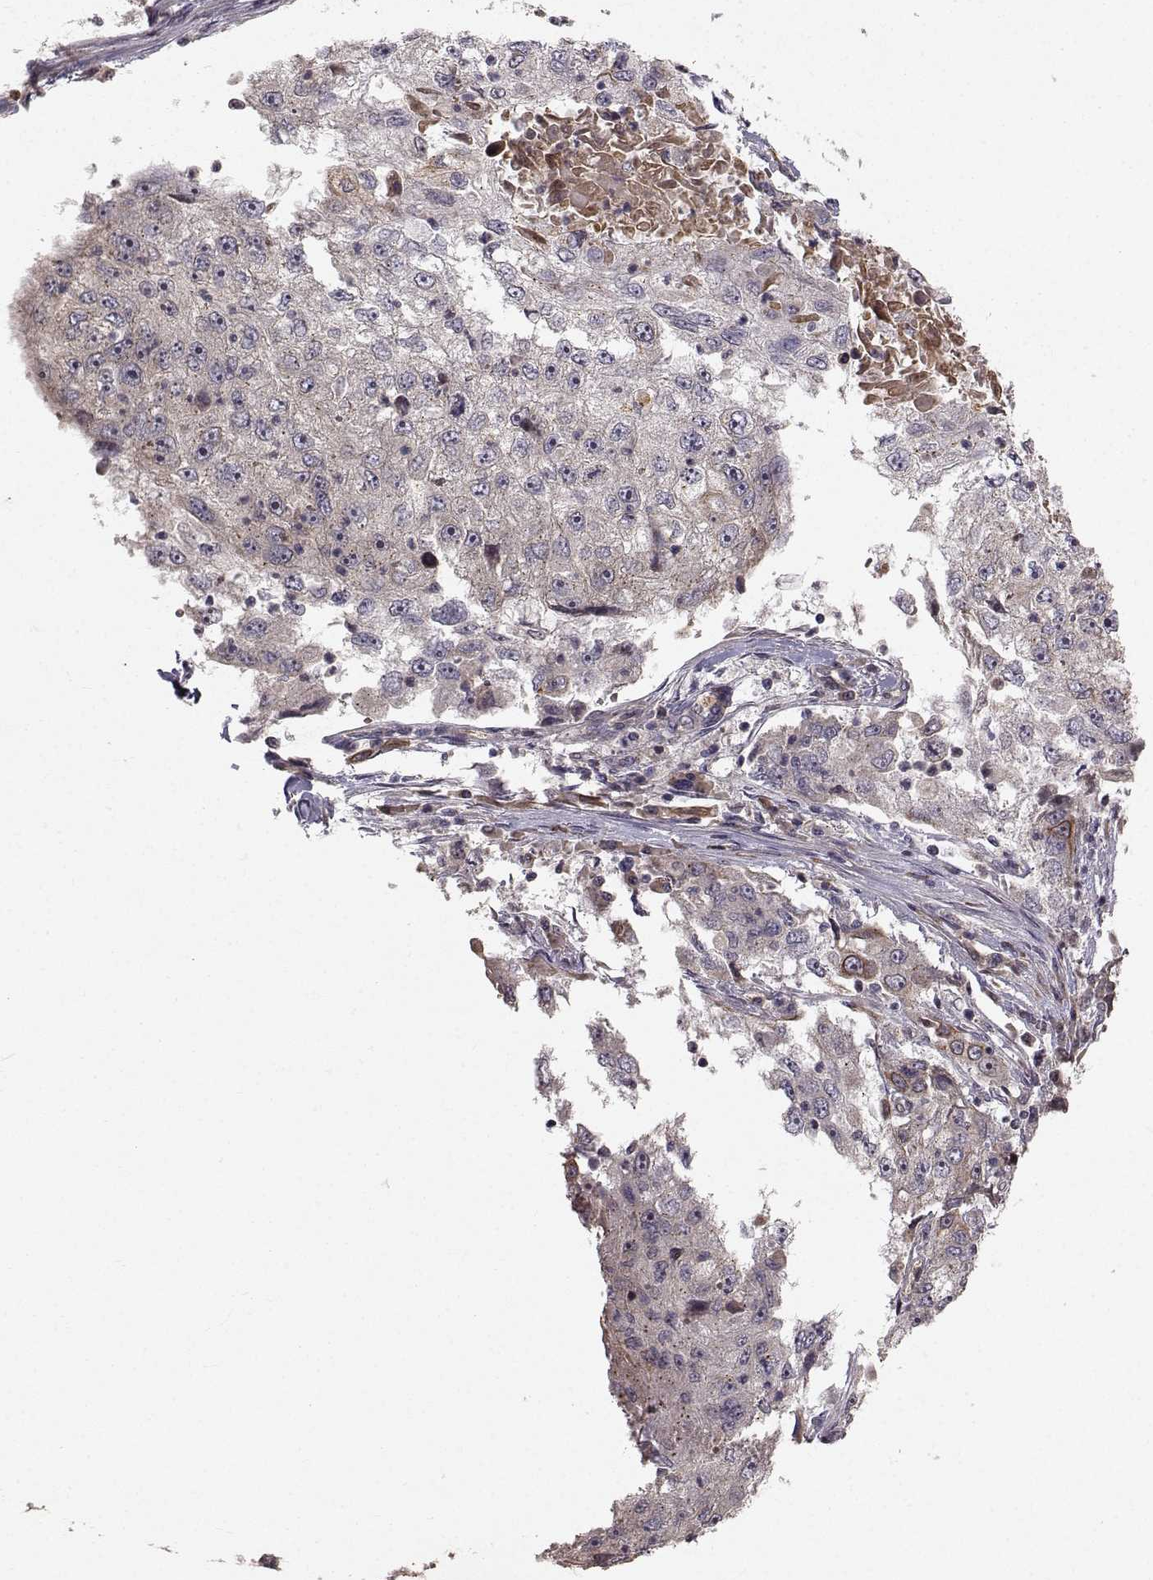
{"staining": {"intensity": "moderate", "quantity": "<25%", "location": "cytoplasmic/membranous"}, "tissue": "cervical cancer", "cell_type": "Tumor cells", "image_type": "cancer", "snomed": [{"axis": "morphology", "description": "Squamous cell carcinoma, NOS"}, {"axis": "topography", "description": "Cervix"}], "caption": "A brown stain labels moderate cytoplasmic/membranous staining of a protein in human cervical squamous cell carcinoma tumor cells.", "gene": "APC", "patient": {"sex": "female", "age": 36}}